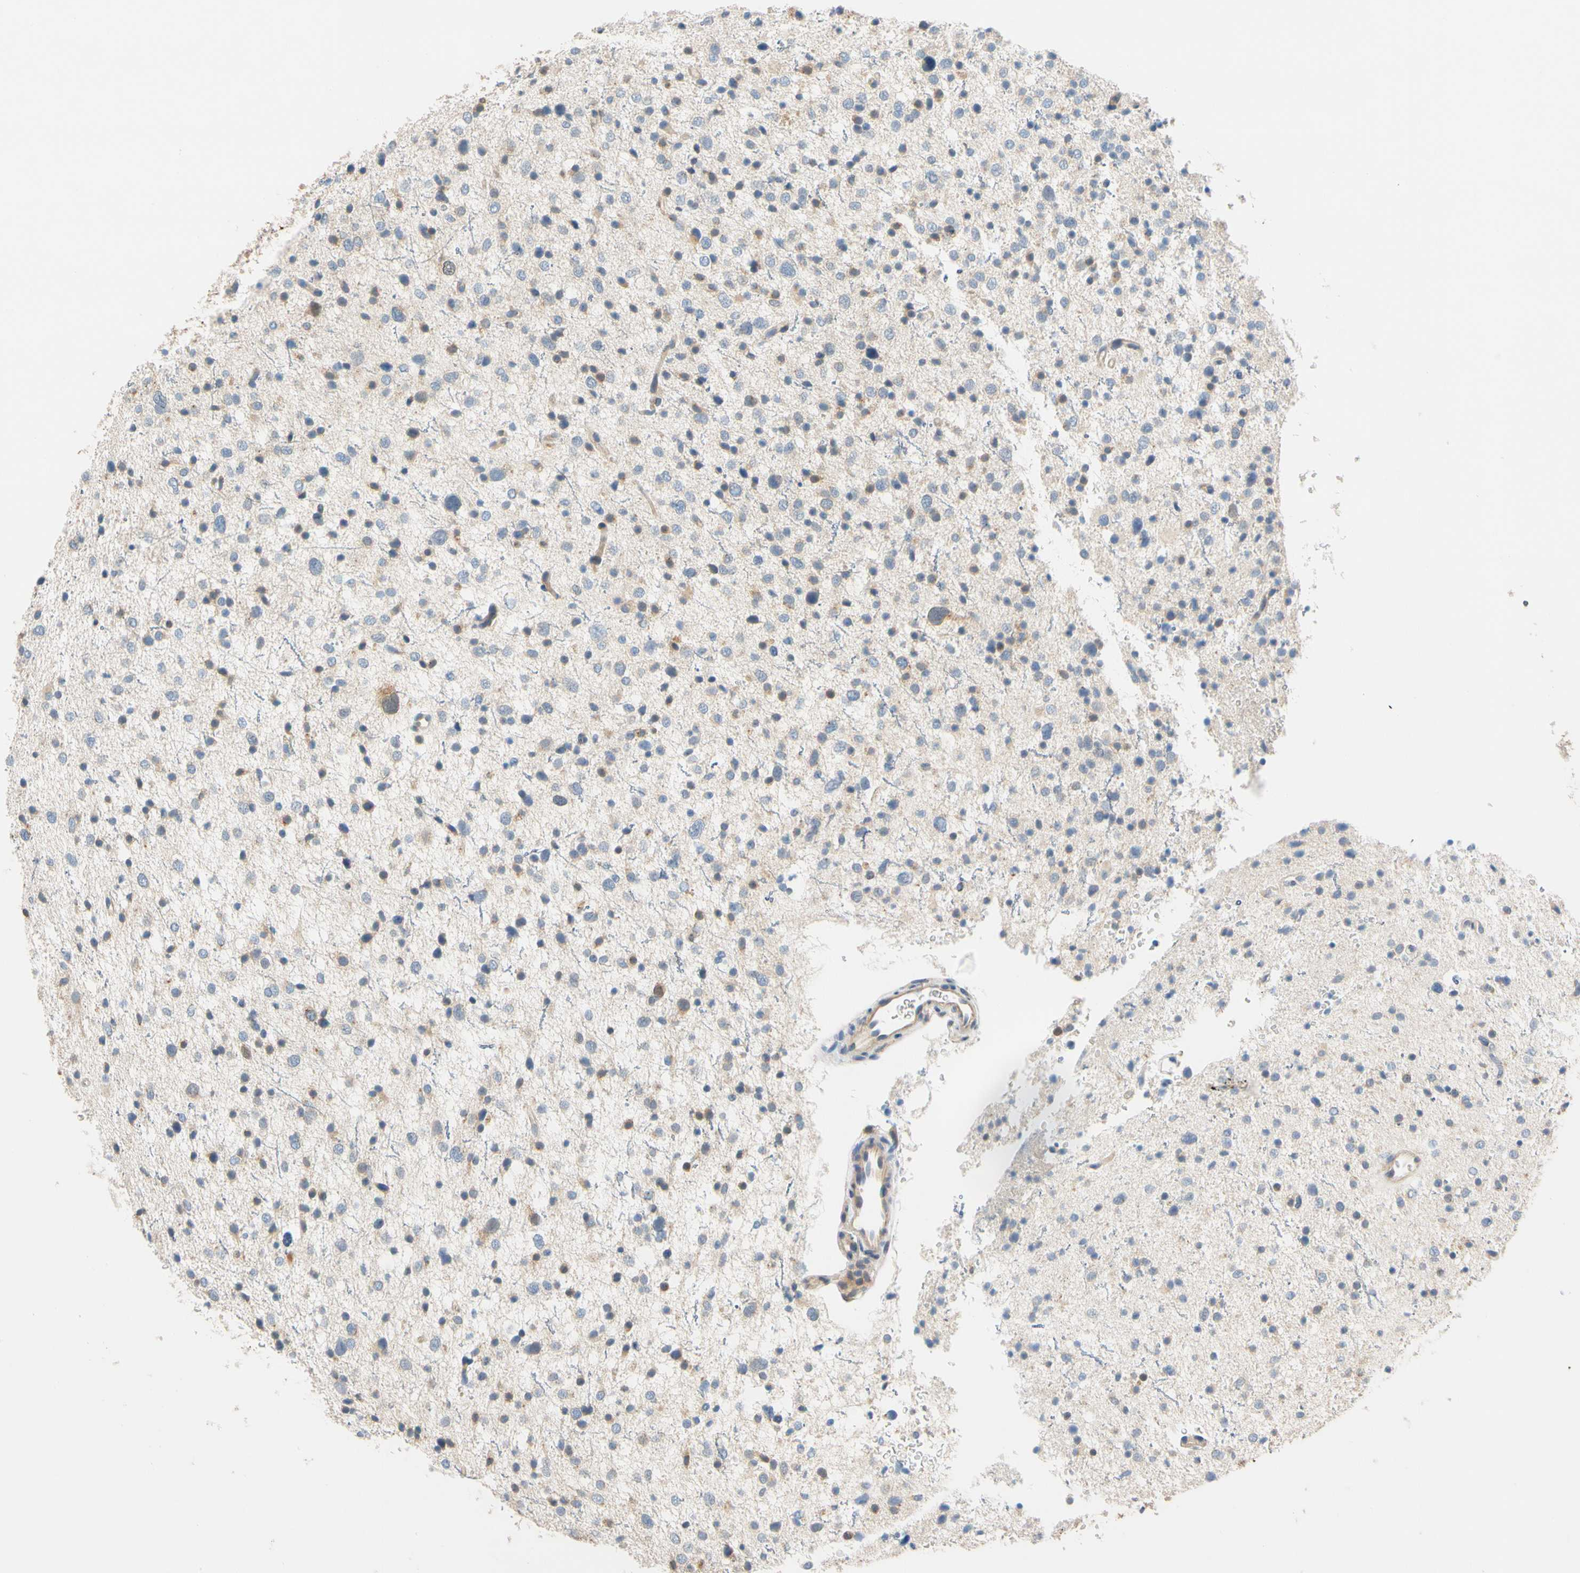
{"staining": {"intensity": "weak", "quantity": "<25%", "location": "cytoplasmic/membranous"}, "tissue": "glioma", "cell_type": "Tumor cells", "image_type": "cancer", "snomed": [{"axis": "morphology", "description": "Glioma, malignant, Low grade"}, {"axis": "topography", "description": "Brain"}], "caption": "IHC of glioma displays no staining in tumor cells.", "gene": "GPSM2", "patient": {"sex": "female", "age": 37}}